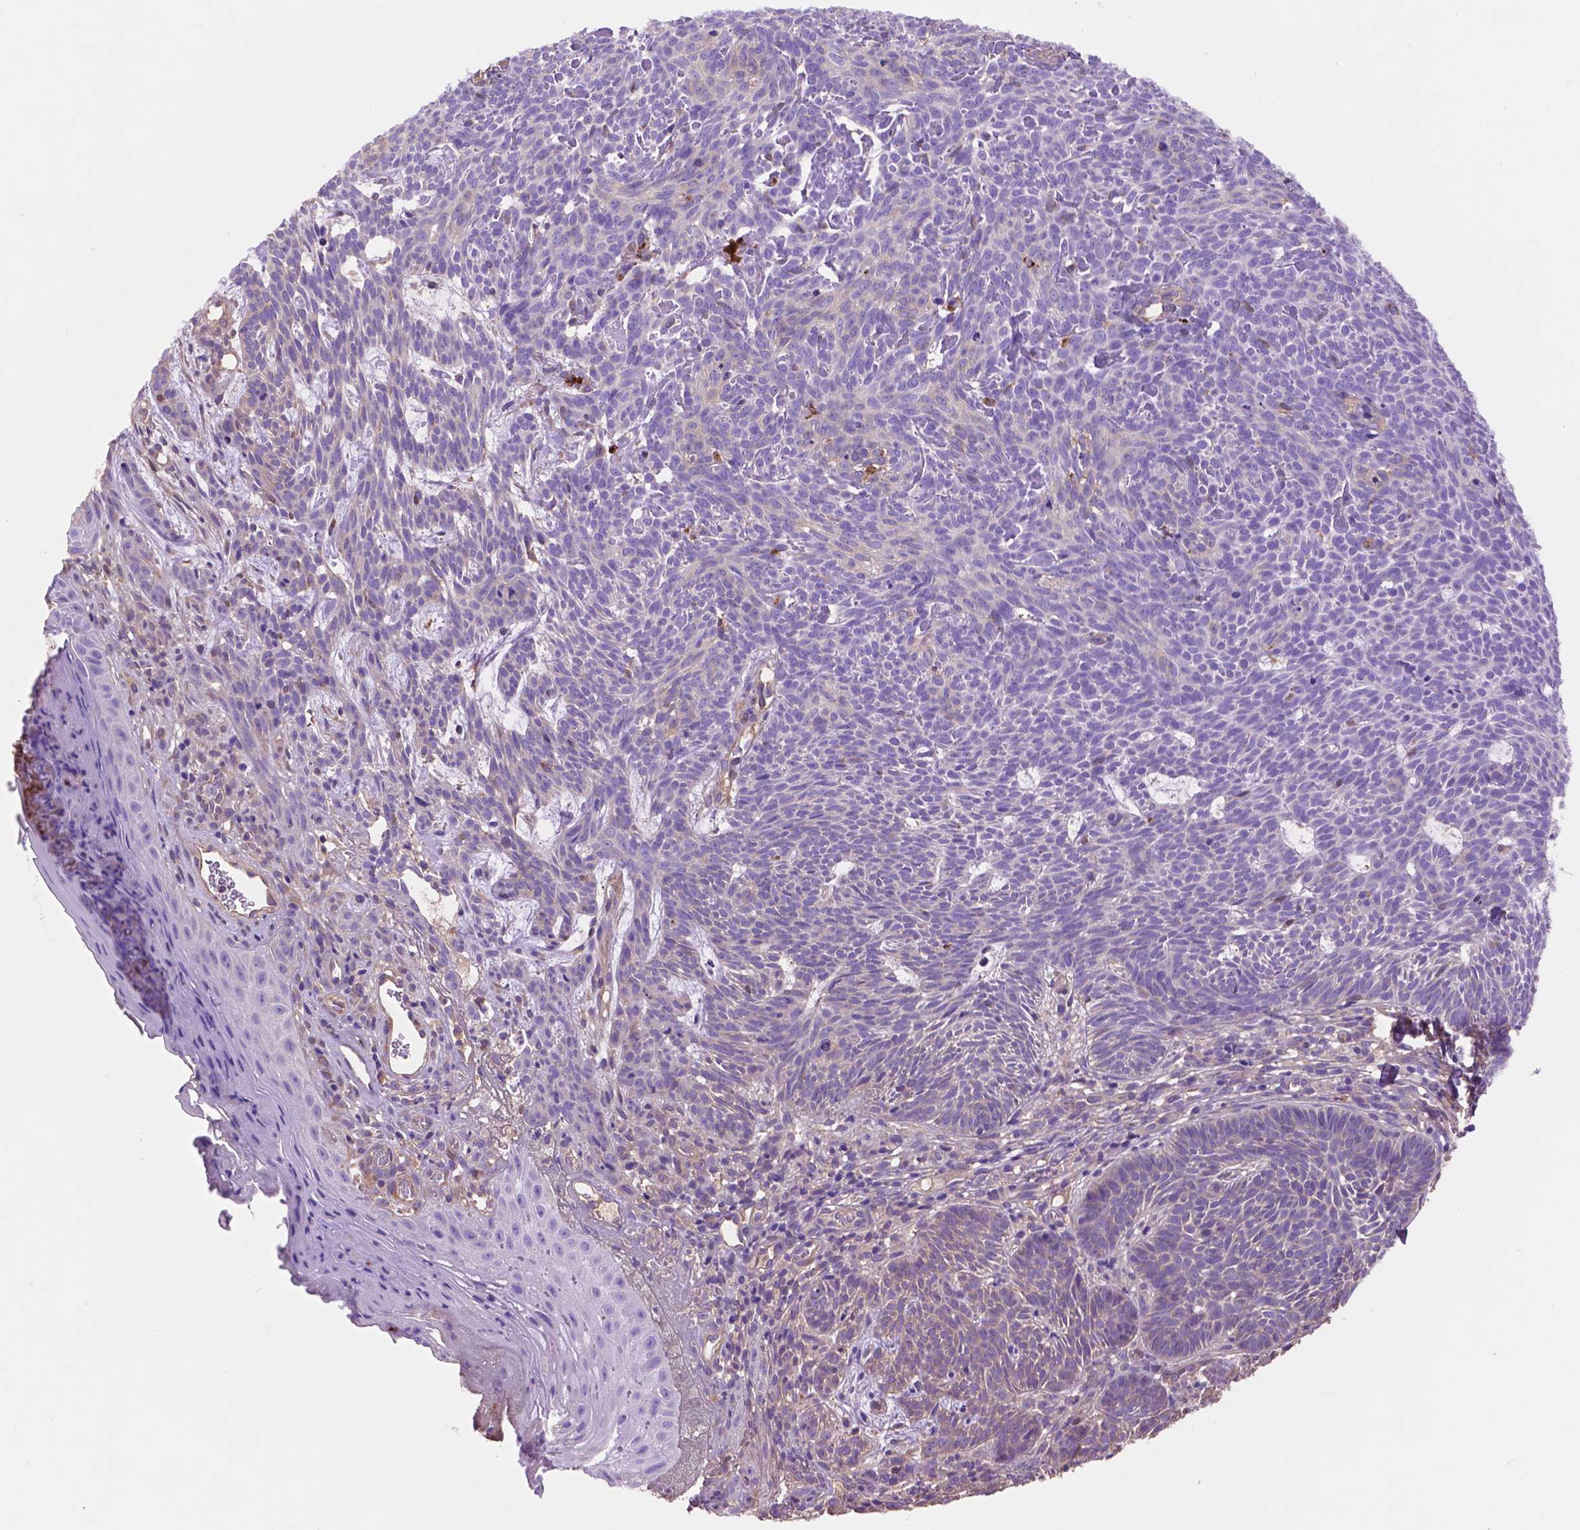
{"staining": {"intensity": "negative", "quantity": "none", "location": "none"}, "tissue": "skin cancer", "cell_type": "Tumor cells", "image_type": "cancer", "snomed": [{"axis": "morphology", "description": "Basal cell carcinoma"}, {"axis": "topography", "description": "Skin"}], "caption": "Immunohistochemical staining of human skin basal cell carcinoma displays no significant positivity in tumor cells.", "gene": "GDPD5", "patient": {"sex": "male", "age": 59}}